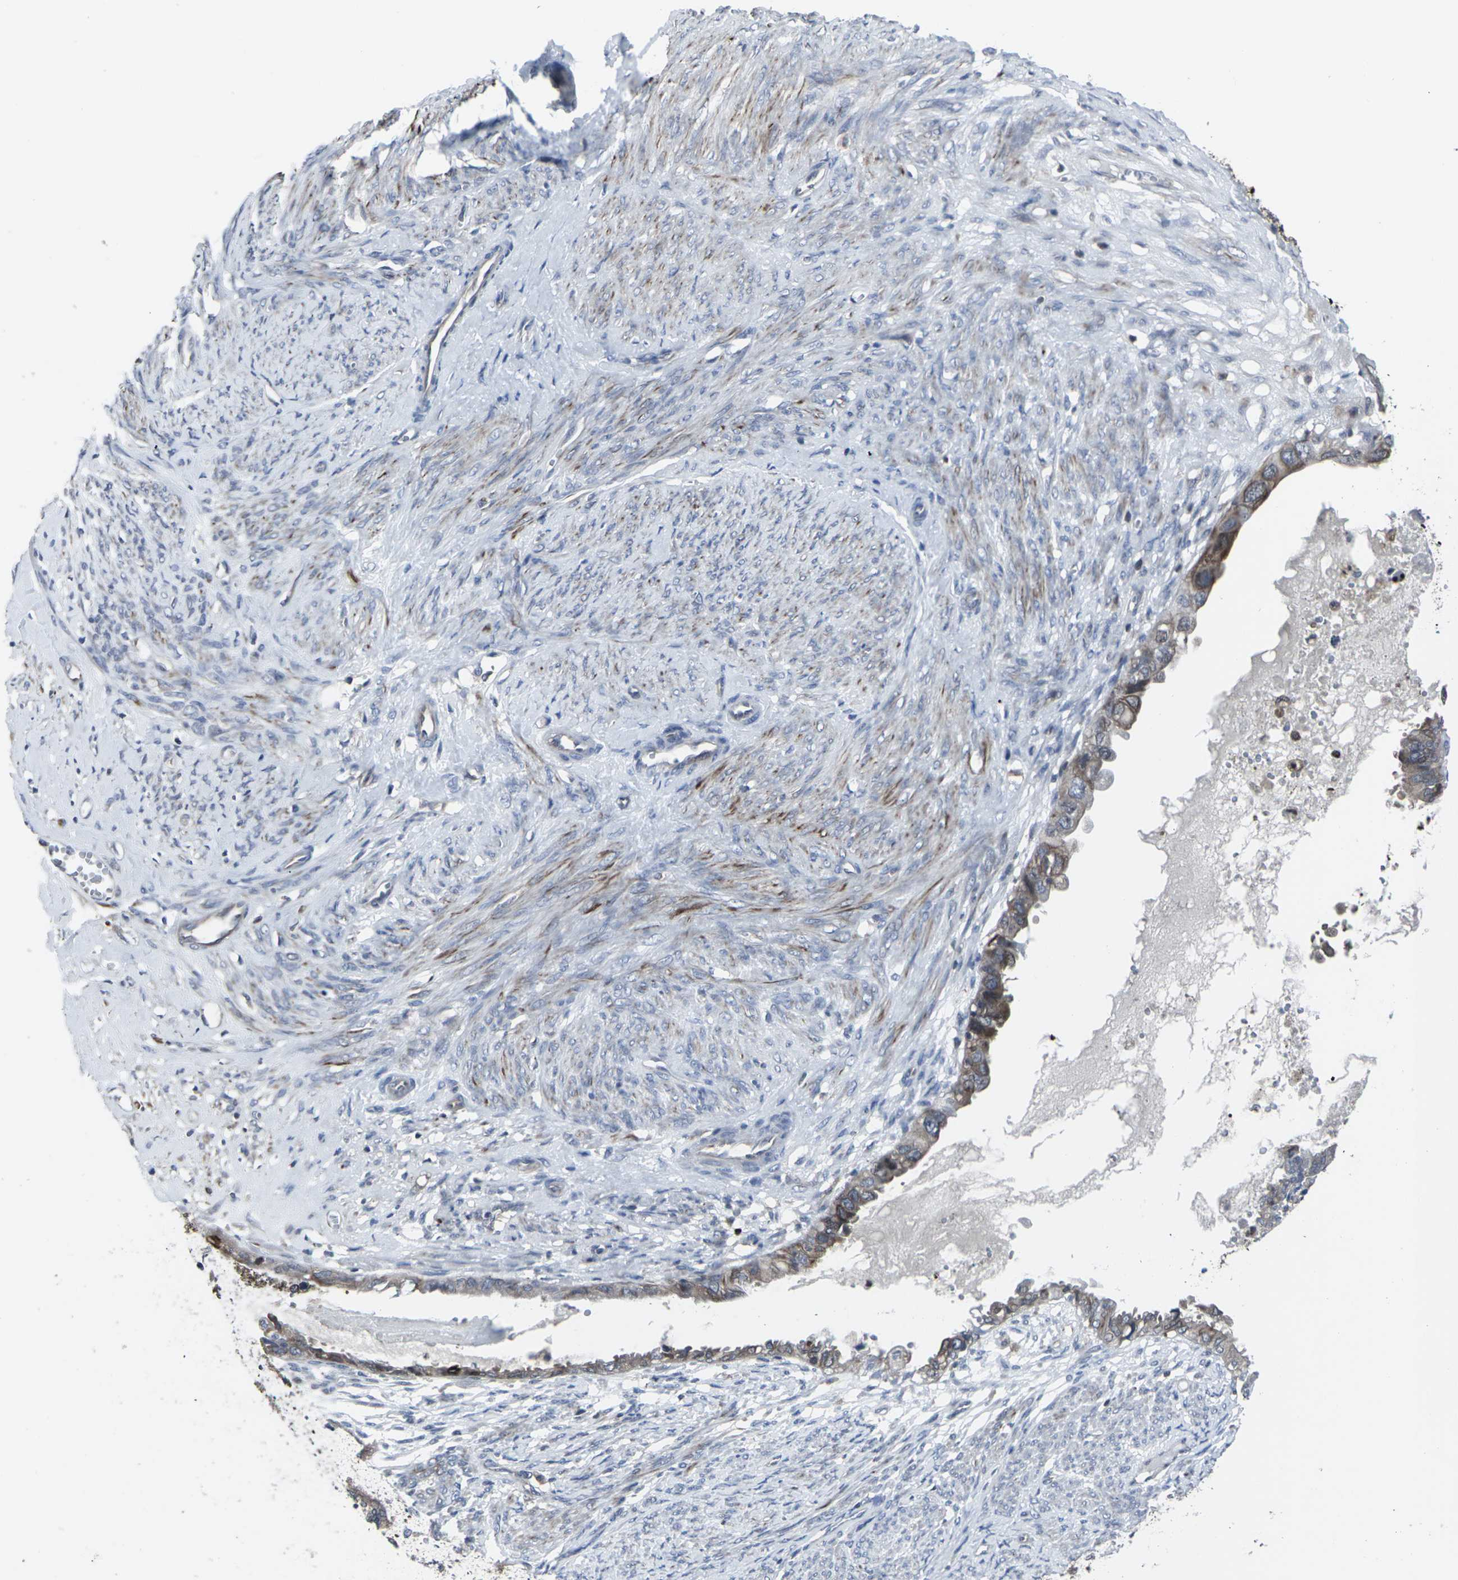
{"staining": {"intensity": "moderate", "quantity": ">75%", "location": "cytoplasmic/membranous"}, "tissue": "cervical cancer", "cell_type": "Tumor cells", "image_type": "cancer", "snomed": [{"axis": "morphology", "description": "Normal tissue, NOS"}, {"axis": "morphology", "description": "Adenocarcinoma, NOS"}, {"axis": "topography", "description": "Cervix"}, {"axis": "topography", "description": "Endometrium"}], "caption": "Immunohistochemistry (IHC) (DAB) staining of human adenocarcinoma (cervical) reveals moderate cytoplasmic/membranous protein expression in about >75% of tumor cells.", "gene": "HPRT1", "patient": {"sex": "female", "age": 86}}